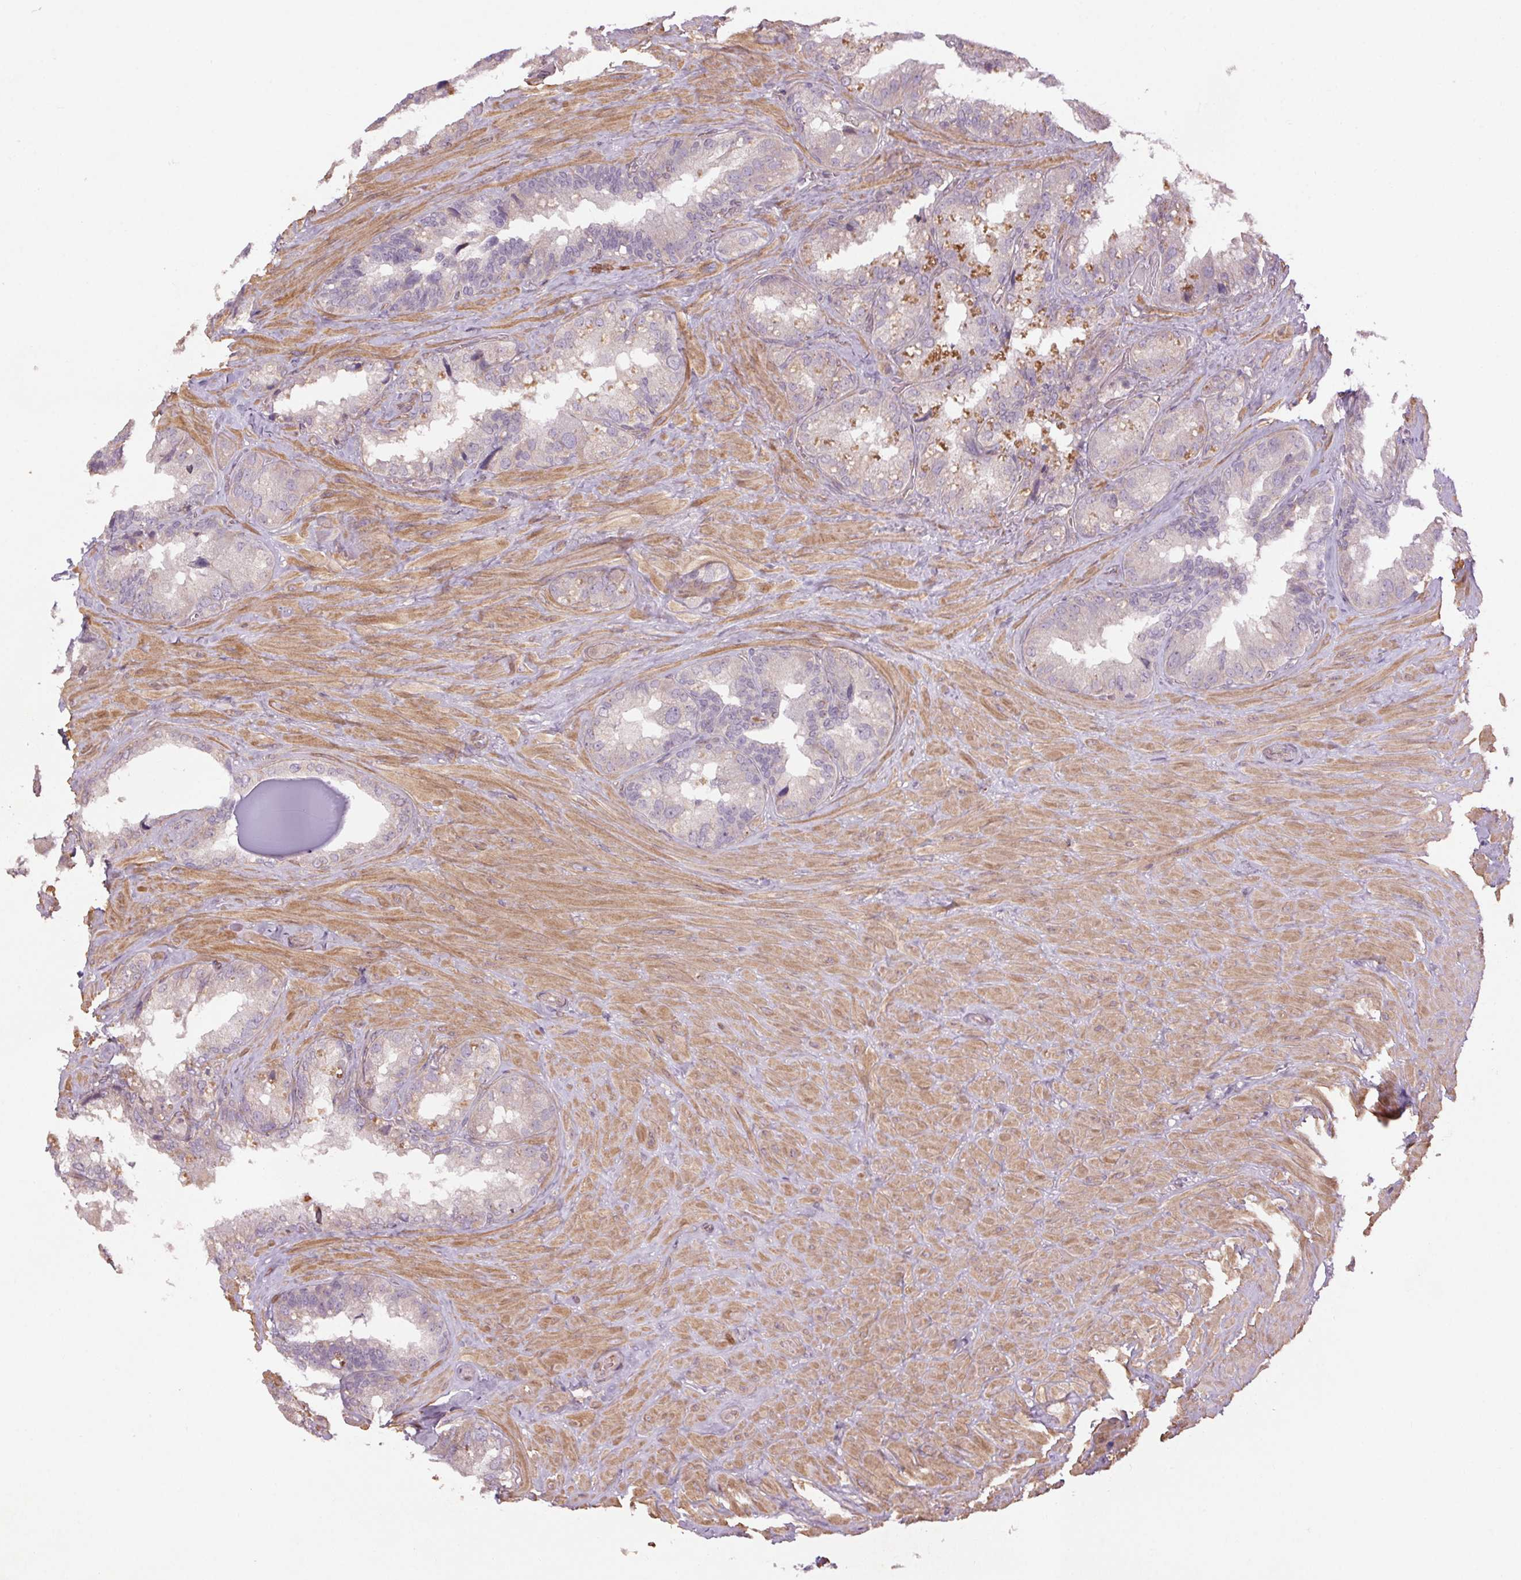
{"staining": {"intensity": "negative", "quantity": "none", "location": "none"}, "tissue": "seminal vesicle", "cell_type": "Glandular cells", "image_type": "normal", "snomed": [{"axis": "morphology", "description": "Normal tissue, NOS"}, {"axis": "topography", "description": "Seminal veicle"}], "caption": "Immunohistochemistry of normal human seminal vesicle demonstrates no positivity in glandular cells. (DAB immunohistochemistry, high magnification).", "gene": "CCSER1", "patient": {"sex": "male", "age": 60}}